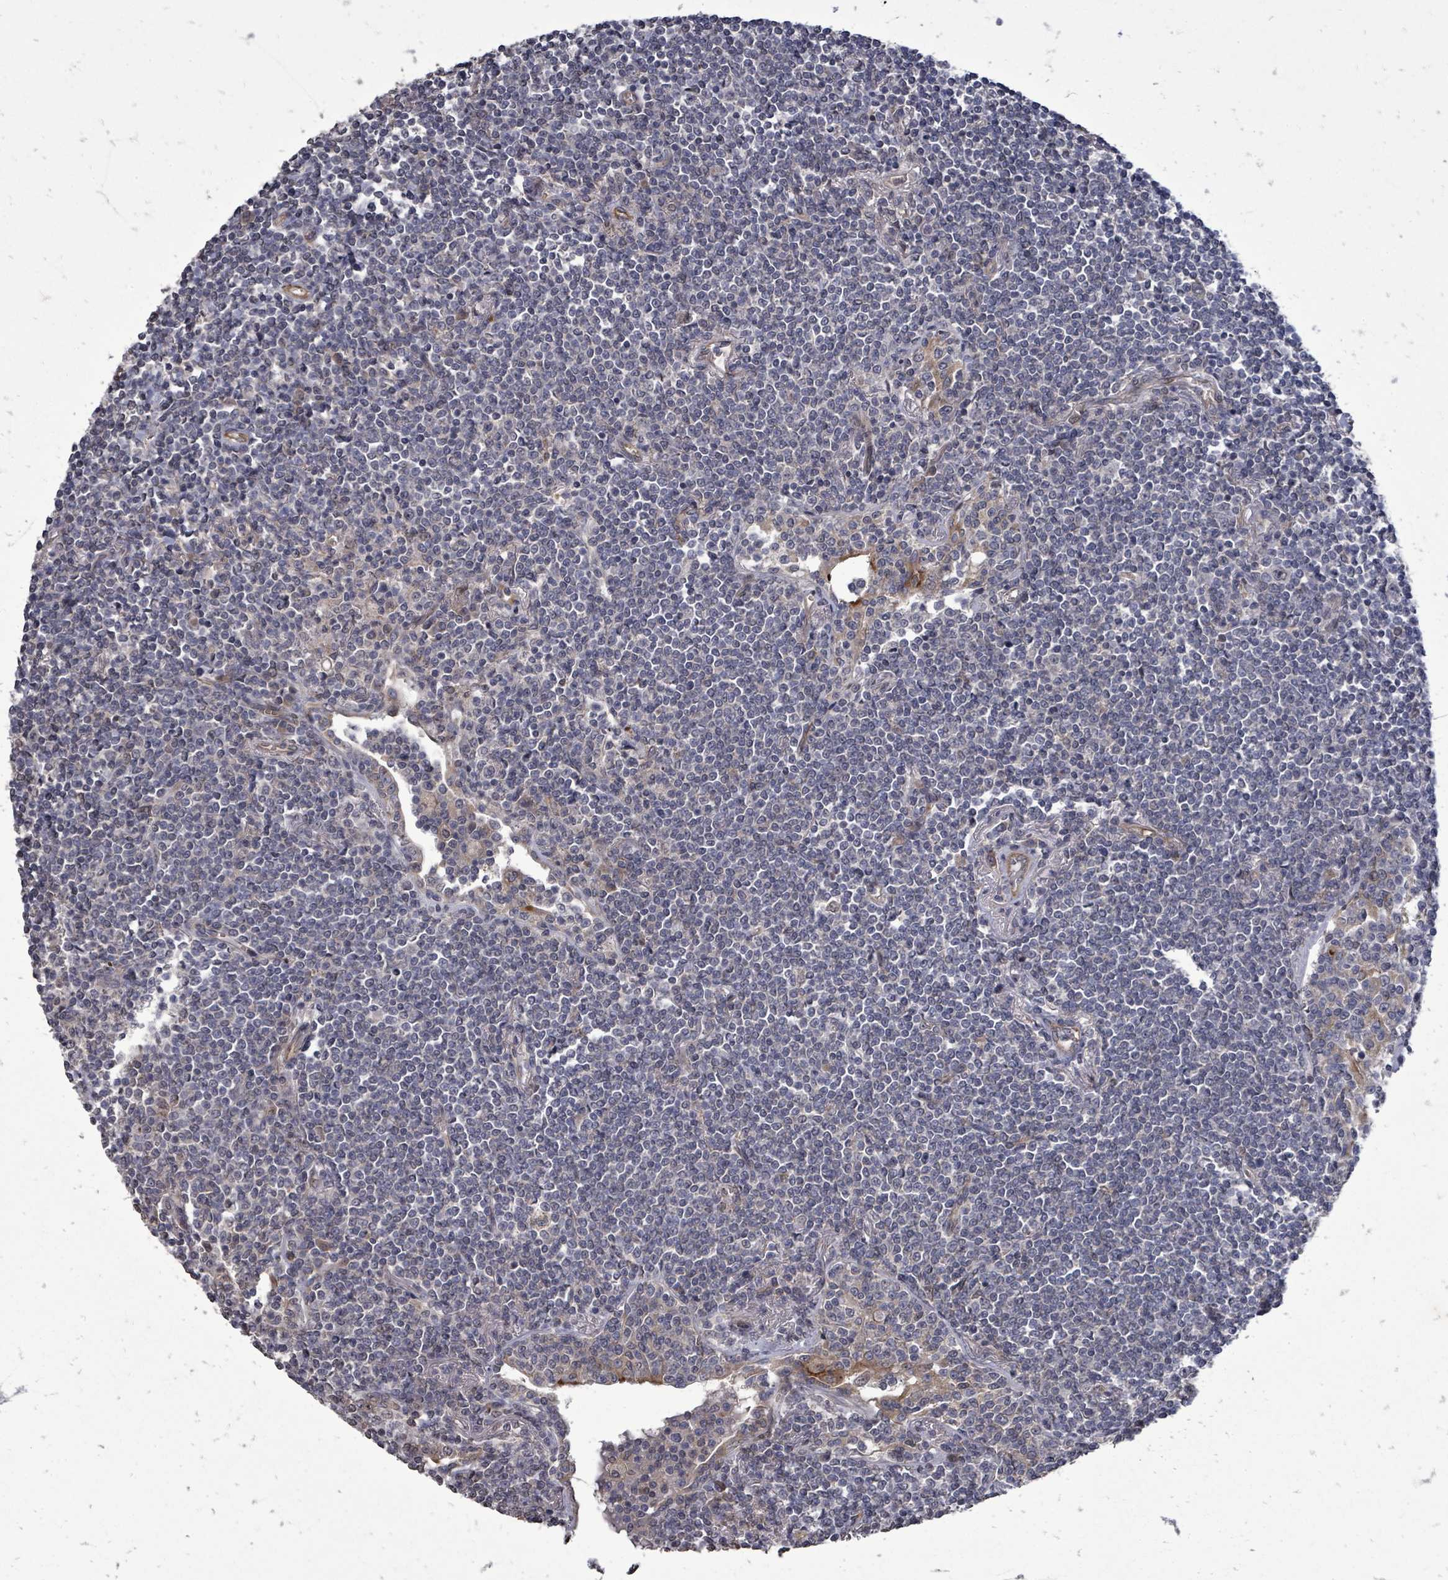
{"staining": {"intensity": "negative", "quantity": "none", "location": "none"}, "tissue": "lymphoma", "cell_type": "Tumor cells", "image_type": "cancer", "snomed": [{"axis": "morphology", "description": "Malignant lymphoma, non-Hodgkin's type, Low grade"}, {"axis": "topography", "description": "Lung"}], "caption": "This is an IHC photomicrograph of human low-grade malignant lymphoma, non-Hodgkin's type. There is no expression in tumor cells.", "gene": "RALGAPB", "patient": {"sex": "female", "age": 71}}